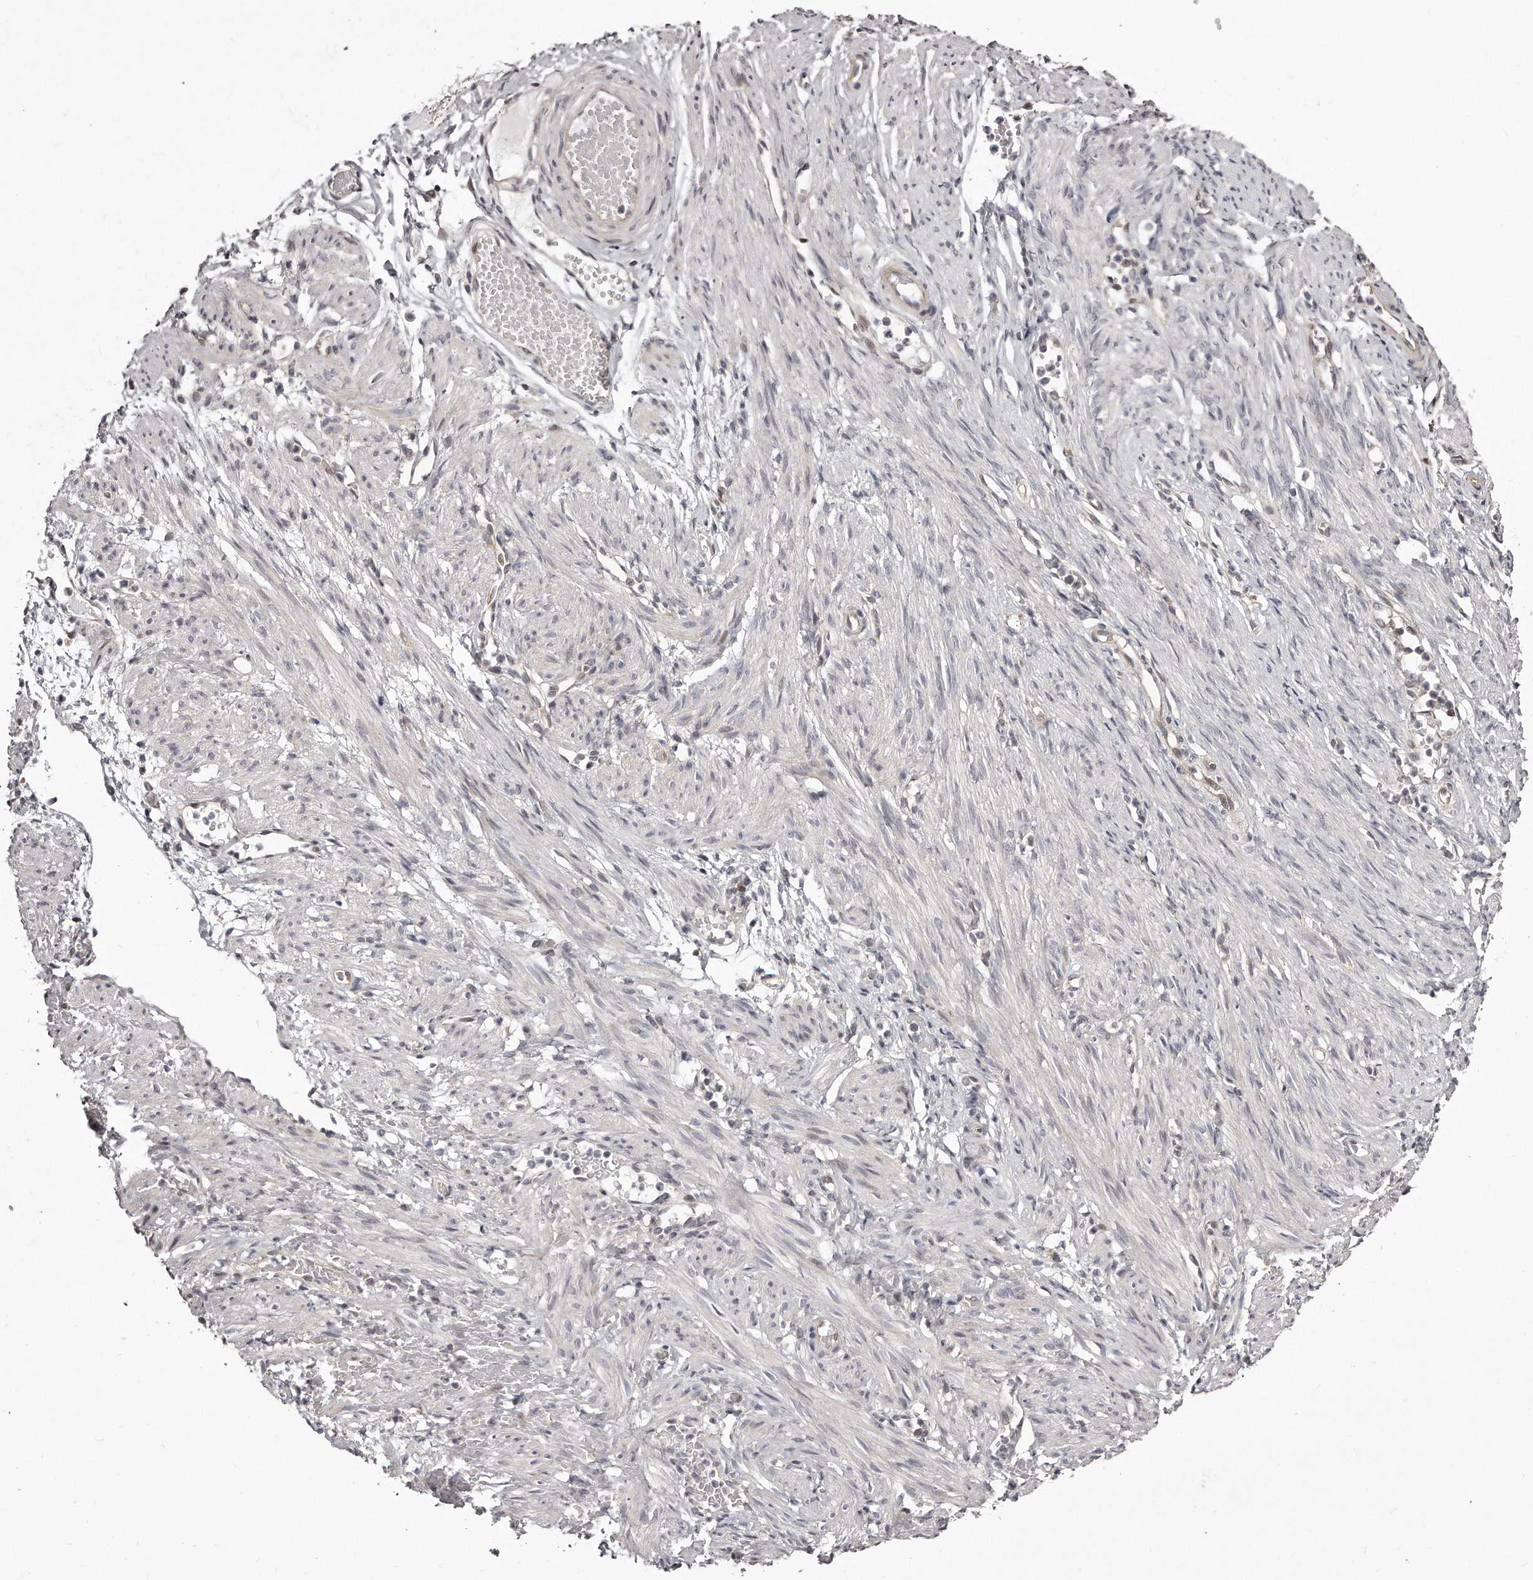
{"staining": {"intensity": "weak", "quantity": "25%-75%", "location": "cytoplasmic/membranous"}, "tissue": "adipose tissue", "cell_type": "Adipocytes", "image_type": "normal", "snomed": [{"axis": "morphology", "description": "Normal tissue, NOS"}, {"axis": "topography", "description": "Smooth muscle"}, {"axis": "topography", "description": "Peripheral nerve tissue"}], "caption": "Weak cytoplasmic/membranous protein staining is identified in about 25%-75% of adipocytes in adipose tissue. (IHC, brightfield microscopy, high magnification).", "gene": "TRAPPC14", "patient": {"sex": "female", "age": 39}}